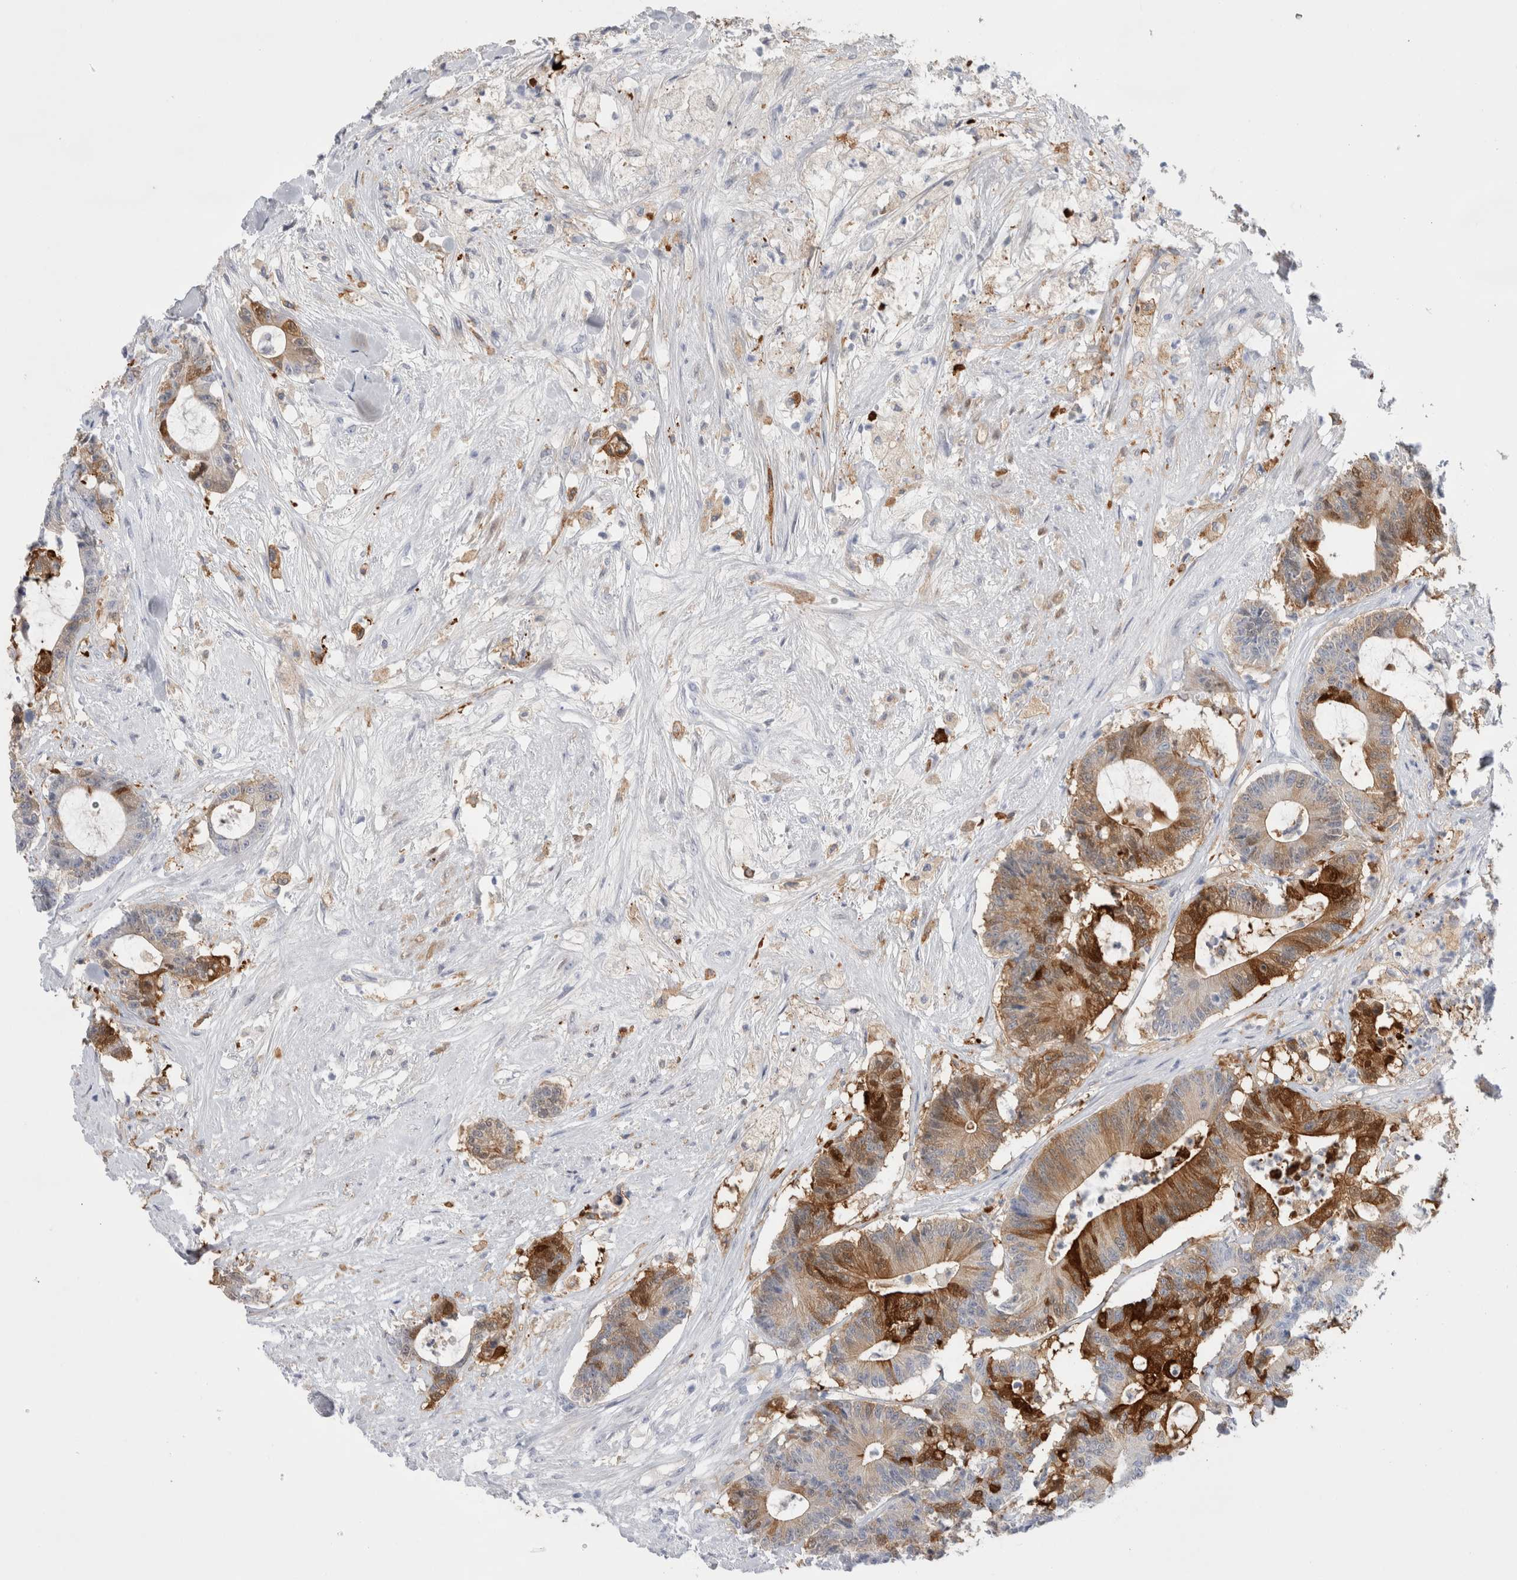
{"staining": {"intensity": "strong", "quantity": "25%-75%", "location": "cytoplasmic/membranous"}, "tissue": "colorectal cancer", "cell_type": "Tumor cells", "image_type": "cancer", "snomed": [{"axis": "morphology", "description": "Adenocarcinoma, NOS"}, {"axis": "topography", "description": "Colon"}], "caption": "Tumor cells show high levels of strong cytoplasmic/membranous staining in approximately 25%-75% of cells in human adenocarcinoma (colorectal).", "gene": "NAPEPLD", "patient": {"sex": "female", "age": 84}}